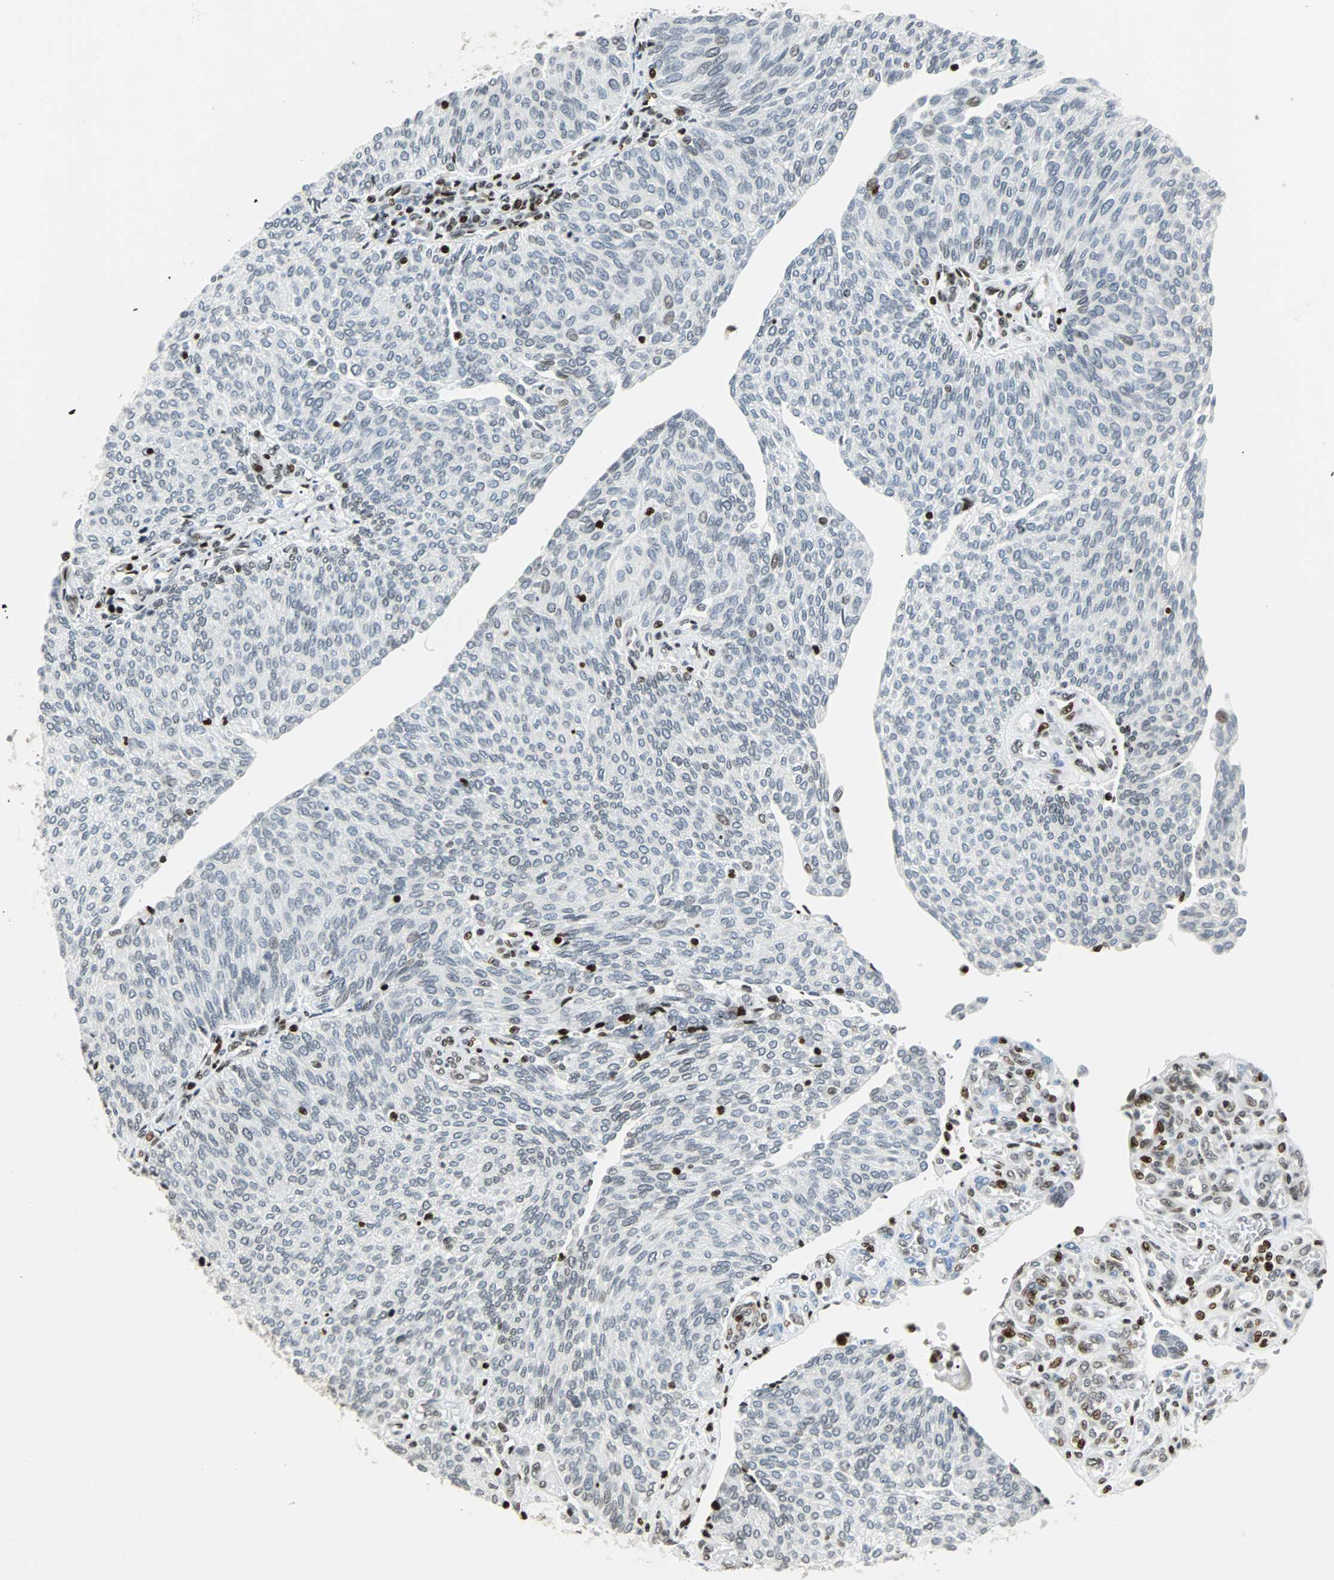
{"staining": {"intensity": "weak", "quantity": "<25%", "location": "nuclear"}, "tissue": "urothelial cancer", "cell_type": "Tumor cells", "image_type": "cancer", "snomed": [{"axis": "morphology", "description": "Urothelial carcinoma, Low grade"}, {"axis": "topography", "description": "Urinary bladder"}], "caption": "Immunohistochemical staining of human urothelial cancer displays no significant staining in tumor cells. The staining was performed using DAB (3,3'-diaminobenzidine) to visualize the protein expression in brown, while the nuclei were stained in blue with hematoxylin (Magnification: 20x).", "gene": "ZNF131", "patient": {"sex": "female", "age": 79}}